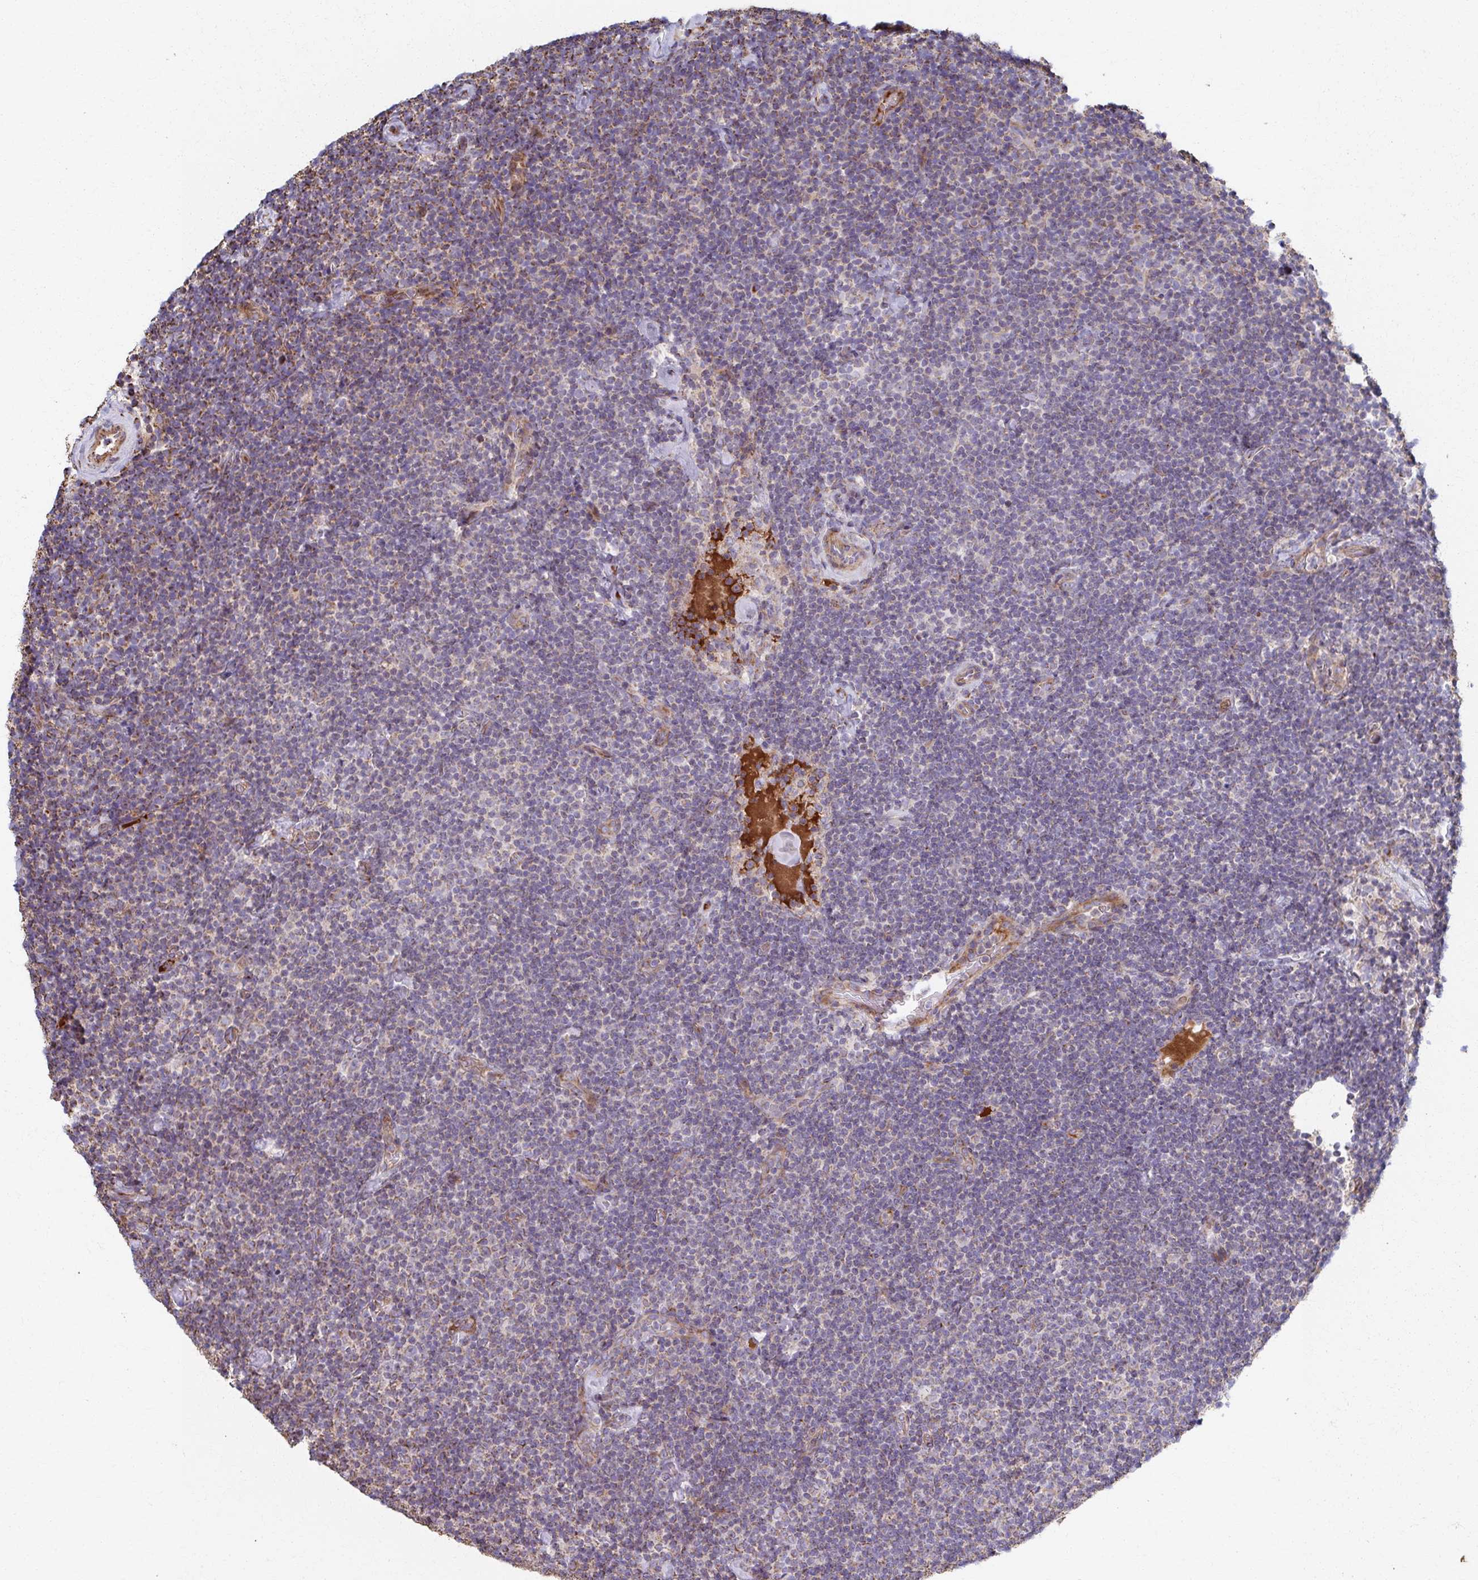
{"staining": {"intensity": "negative", "quantity": "none", "location": "none"}, "tissue": "lymphoma", "cell_type": "Tumor cells", "image_type": "cancer", "snomed": [{"axis": "morphology", "description": "Malignant lymphoma, non-Hodgkin's type, Low grade"}, {"axis": "topography", "description": "Lymph node"}], "caption": "The immunohistochemistry micrograph has no significant positivity in tumor cells of low-grade malignant lymphoma, non-Hodgkin's type tissue. (Stains: DAB IHC with hematoxylin counter stain, Microscopy: brightfield microscopy at high magnification).", "gene": "SAT1", "patient": {"sex": "male", "age": 81}}